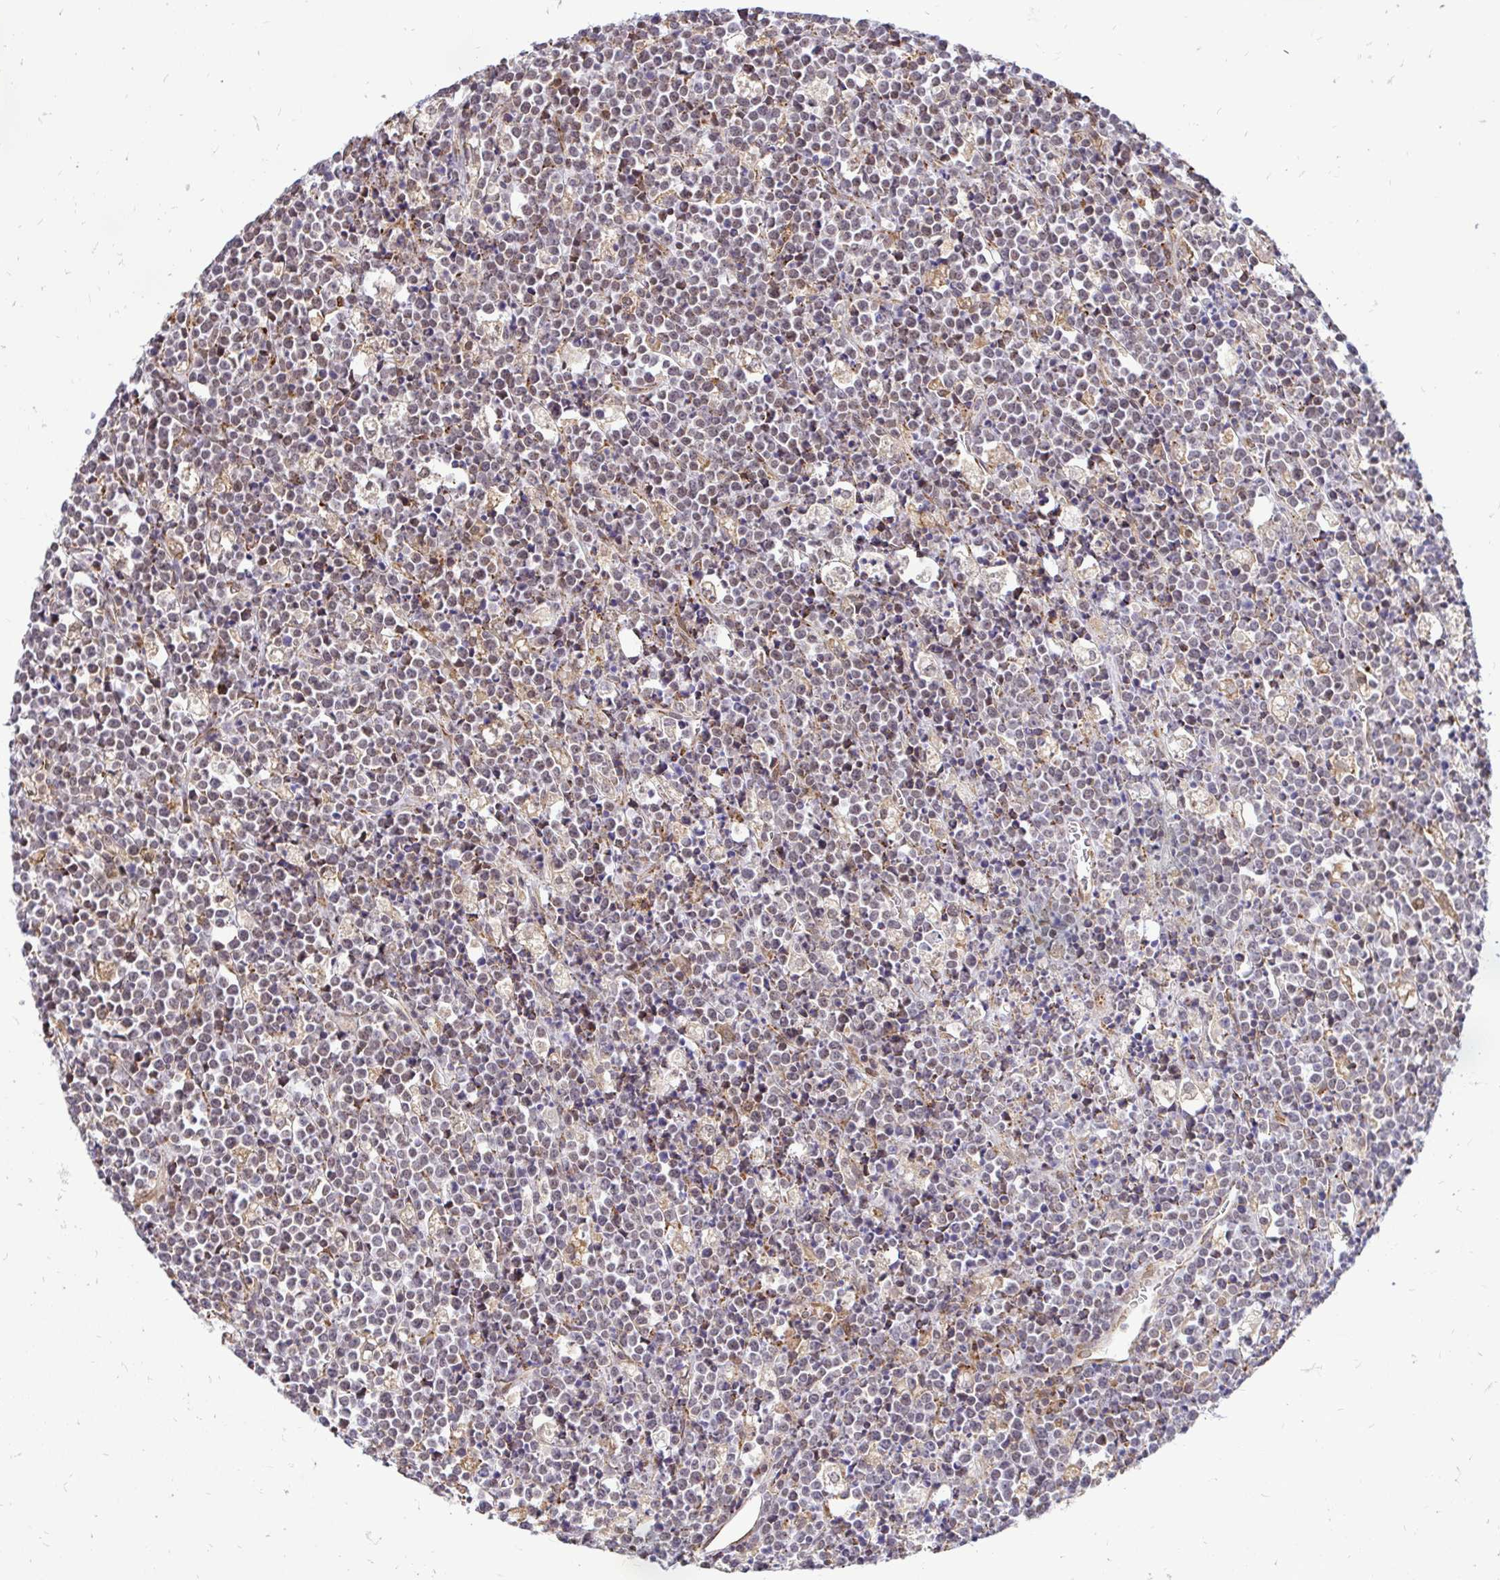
{"staining": {"intensity": "weak", "quantity": "<25%", "location": "cytoplasmic/membranous,nuclear"}, "tissue": "lymphoma", "cell_type": "Tumor cells", "image_type": "cancer", "snomed": [{"axis": "morphology", "description": "Malignant lymphoma, non-Hodgkin's type, High grade"}, {"axis": "topography", "description": "Ovary"}], "caption": "The image exhibits no staining of tumor cells in high-grade malignant lymphoma, non-Hodgkin's type. (Immunohistochemistry, brightfield microscopy, high magnification).", "gene": "NAALAD2", "patient": {"sex": "female", "age": 56}}